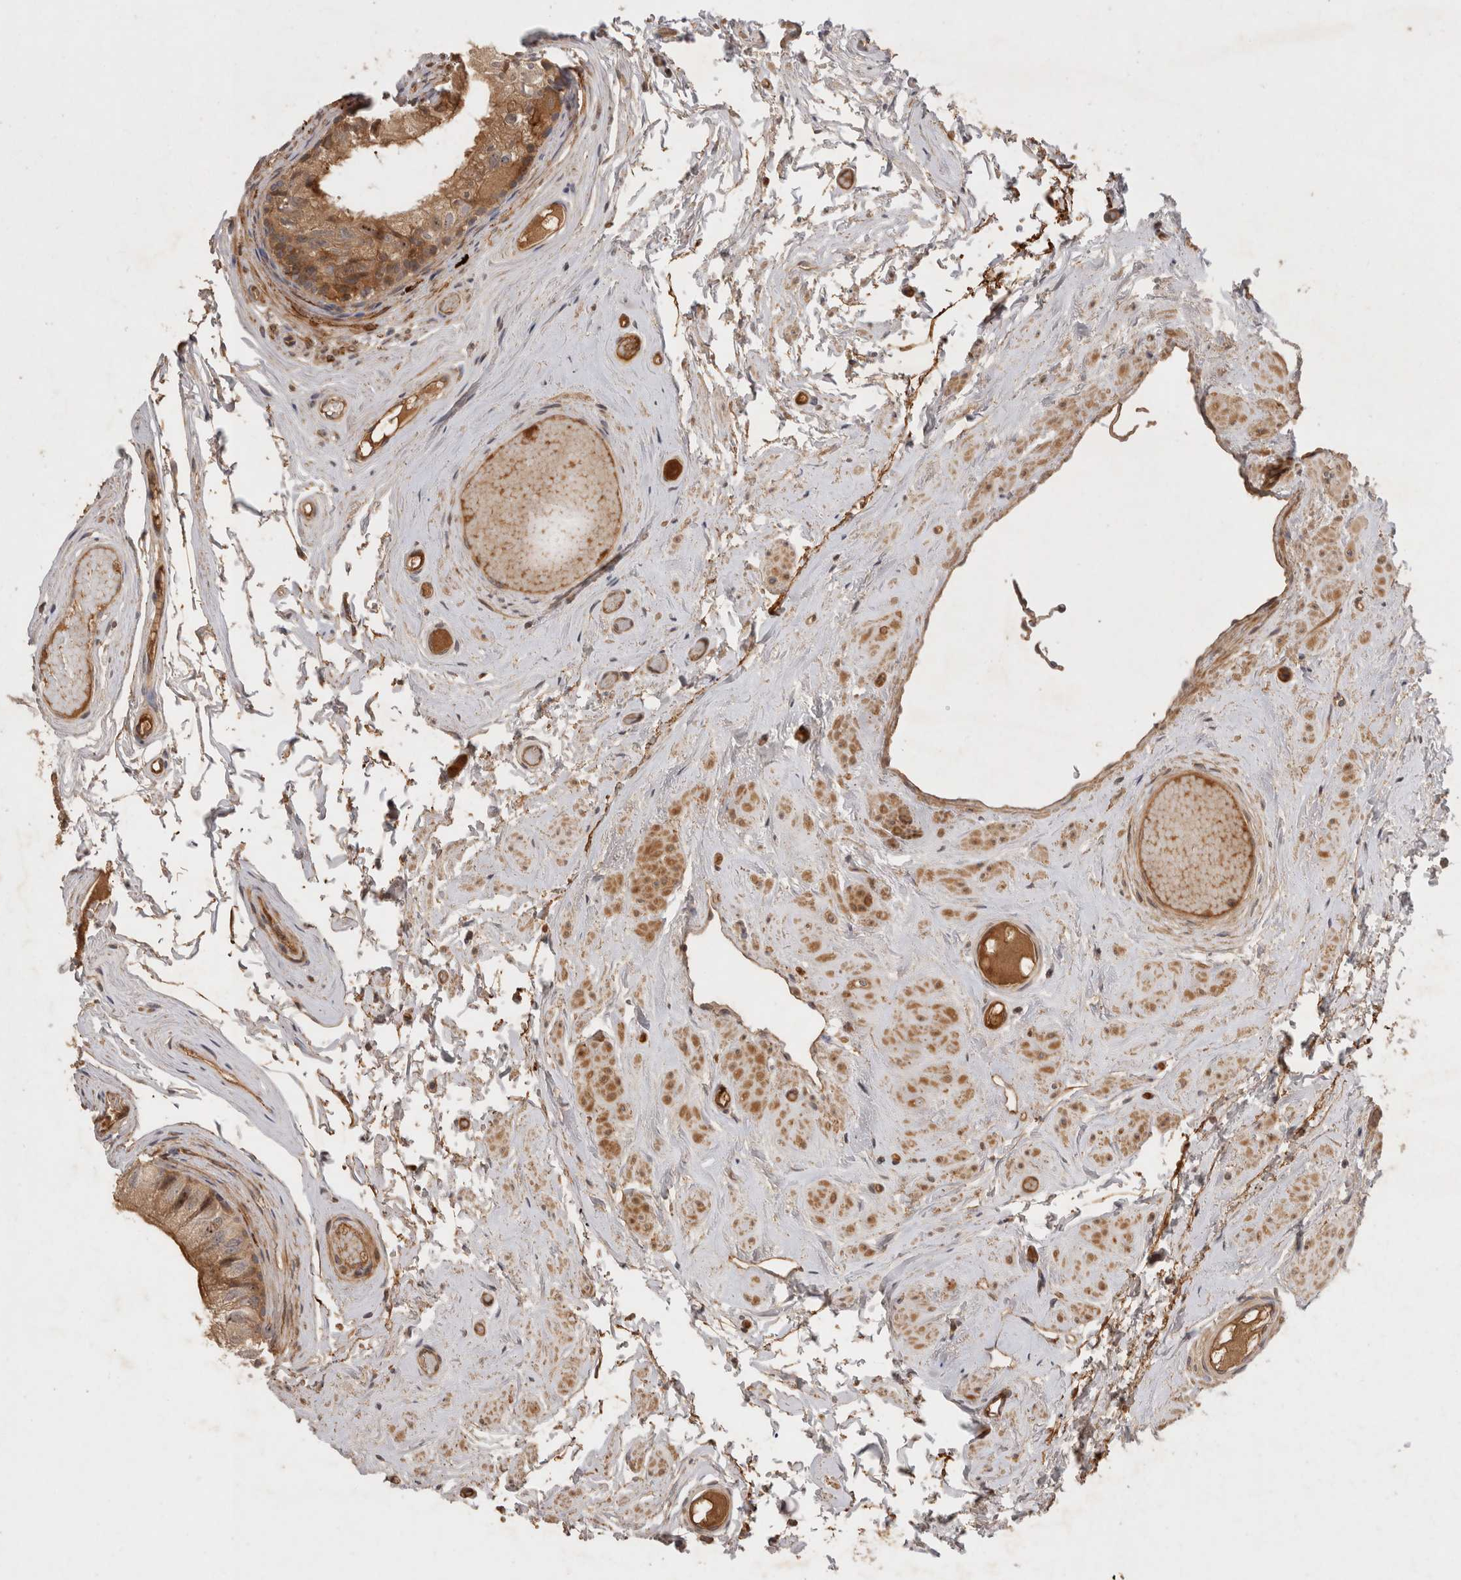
{"staining": {"intensity": "moderate", "quantity": "25%-75%", "location": "cytoplasmic/membranous"}, "tissue": "epididymis", "cell_type": "Glandular cells", "image_type": "normal", "snomed": [{"axis": "morphology", "description": "Normal tissue, NOS"}, {"axis": "topography", "description": "Epididymis"}], "caption": "This micrograph reveals normal epididymis stained with immunohistochemistry to label a protein in brown. The cytoplasmic/membranous of glandular cells show moderate positivity for the protein. Nuclei are counter-stained blue.", "gene": "PPP1R42", "patient": {"sex": "male", "age": 79}}